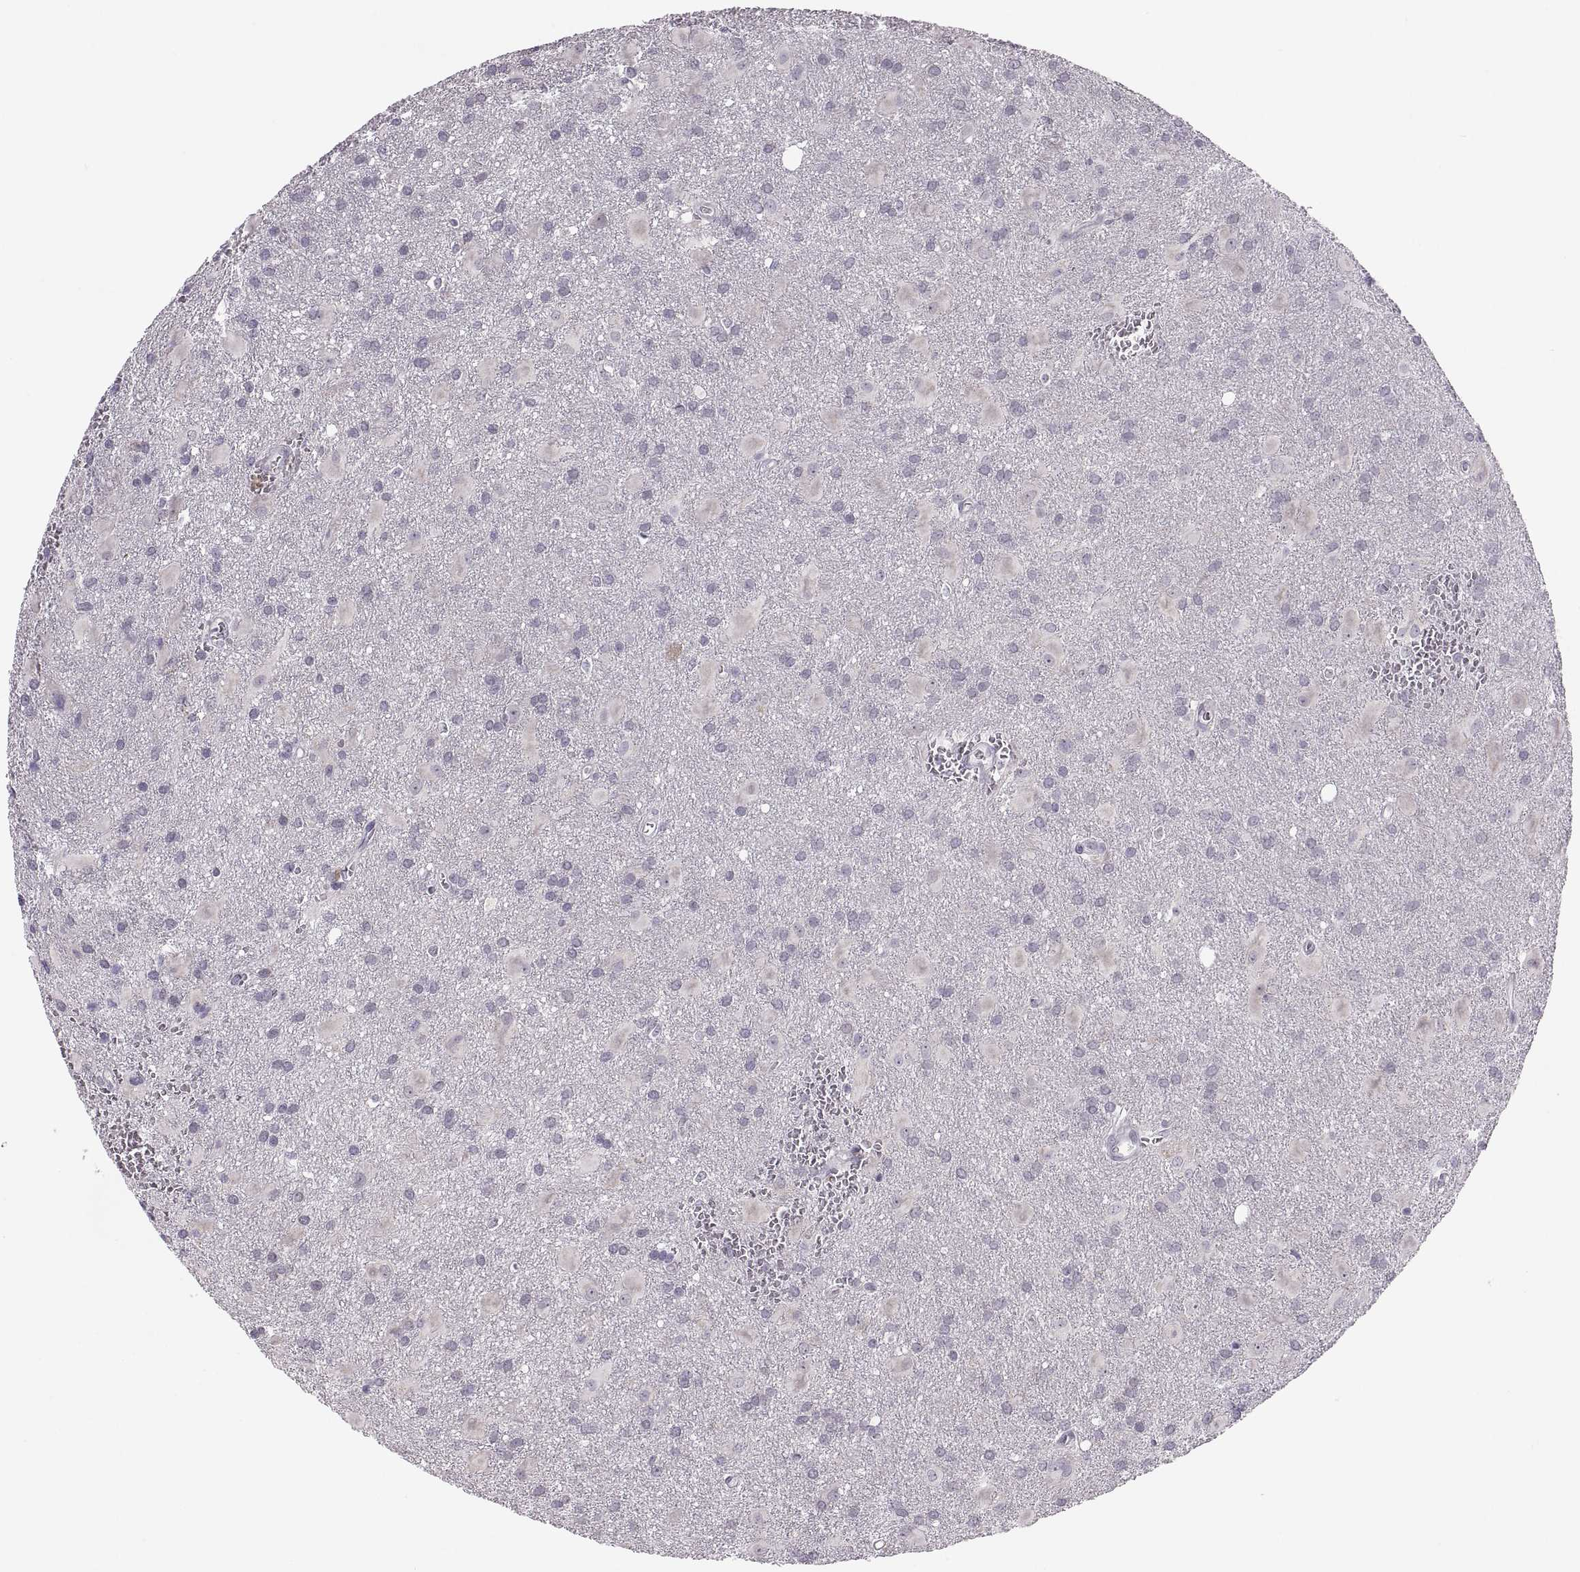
{"staining": {"intensity": "negative", "quantity": "none", "location": "none"}, "tissue": "glioma", "cell_type": "Tumor cells", "image_type": "cancer", "snomed": [{"axis": "morphology", "description": "Glioma, malignant, Low grade"}, {"axis": "topography", "description": "Brain"}], "caption": "Human glioma stained for a protein using immunohistochemistry shows no expression in tumor cells.", "gene": "ADH6", "patient": {"sex": "male", "age": 58}}